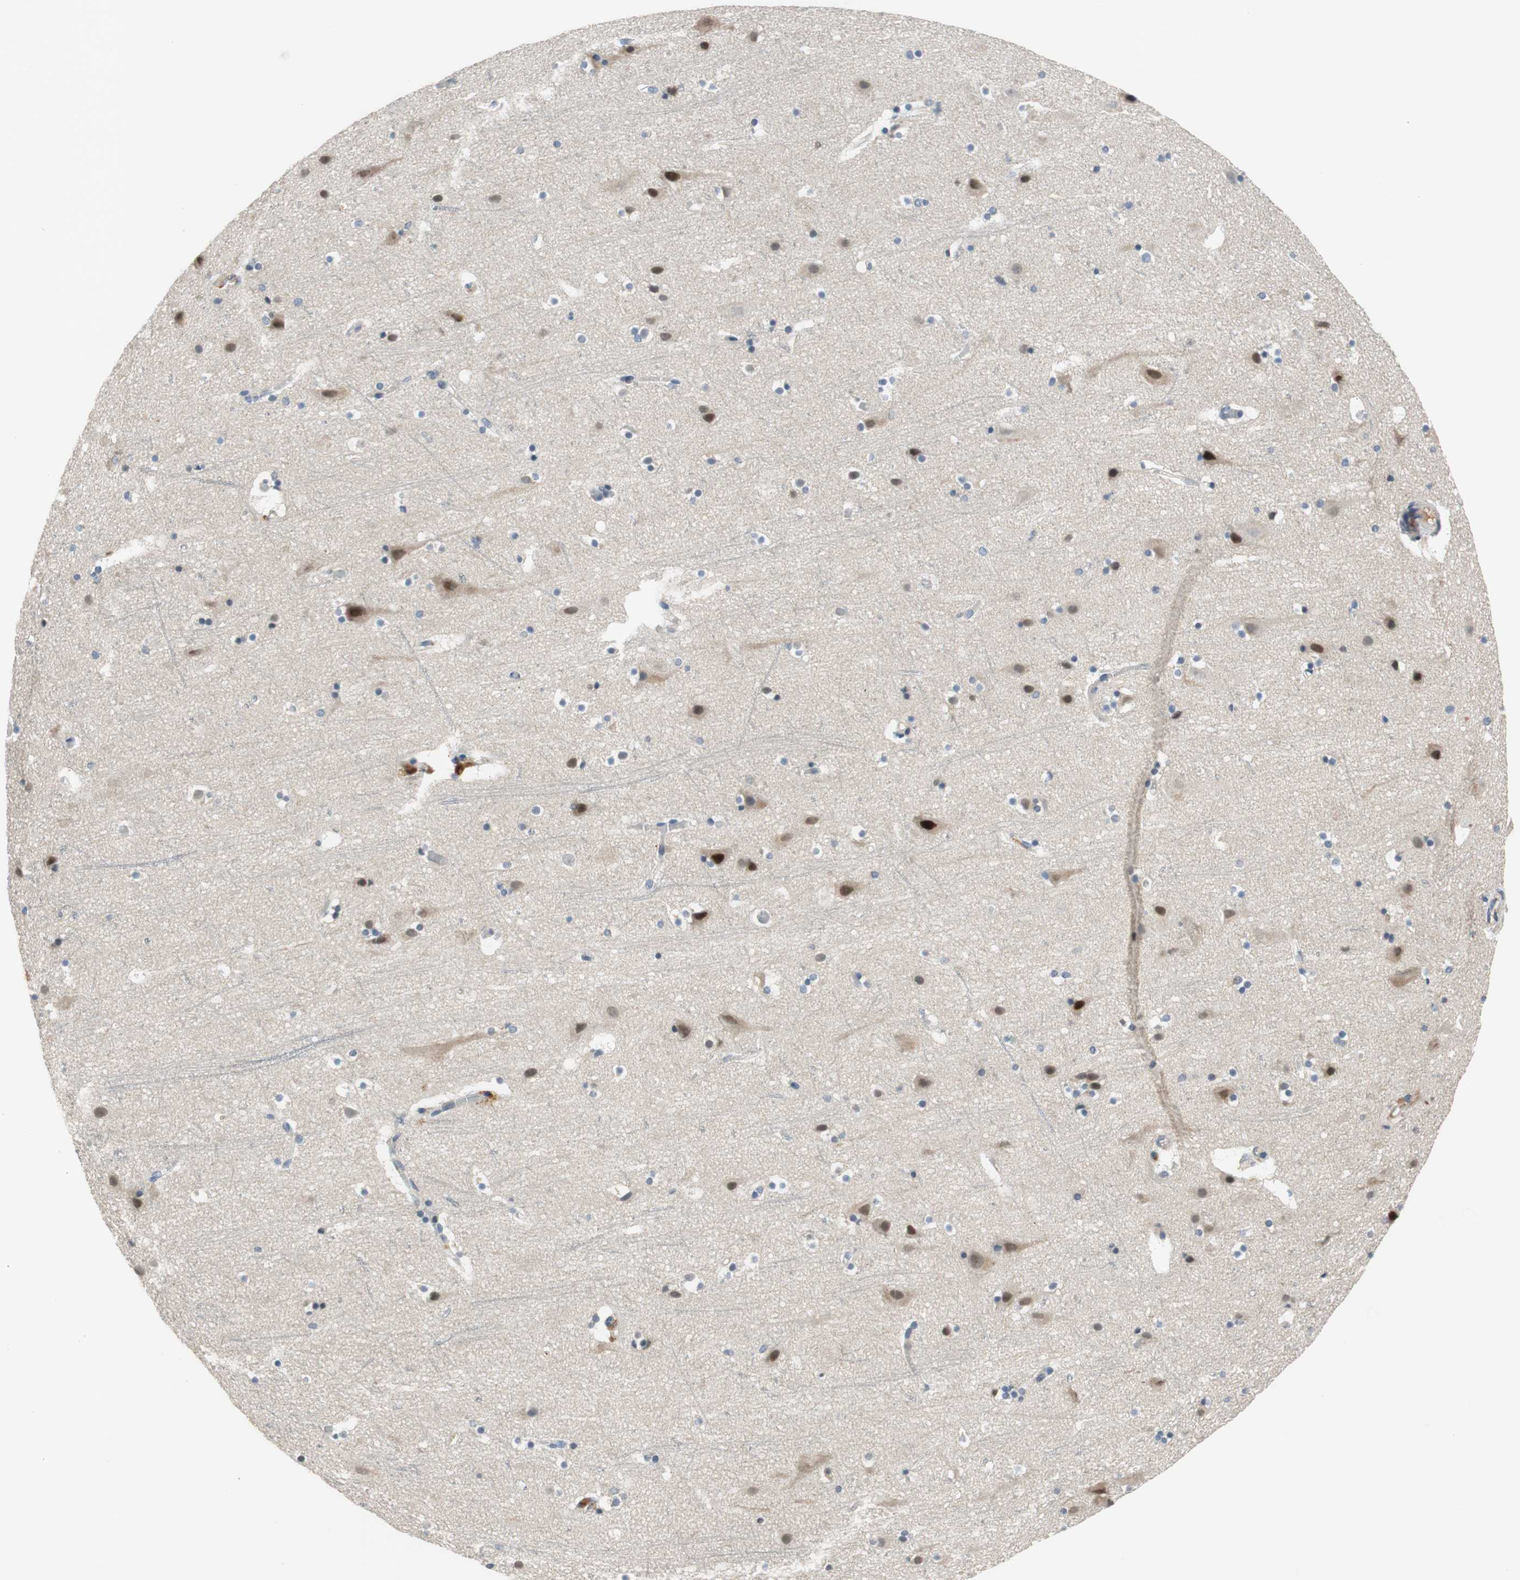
{"staining": {"intensity": "negative", "quantity": "none", "location": "none"}, "tissue": "cerebral cortex", "cell_type": "Endothelial cells", "image_type": "normal", "snomed": [{"axis": "morphology", "description": "Normal tissue, NOS"}, {"axis": "topography", "description": "Cerebral cortex"}], "caption": "Cerebral cortex stained for a protein using IHC exhibits no staining endothelial cells.", "gene": "COL12A1", "patient": {"sex": "male", "age": 45}}